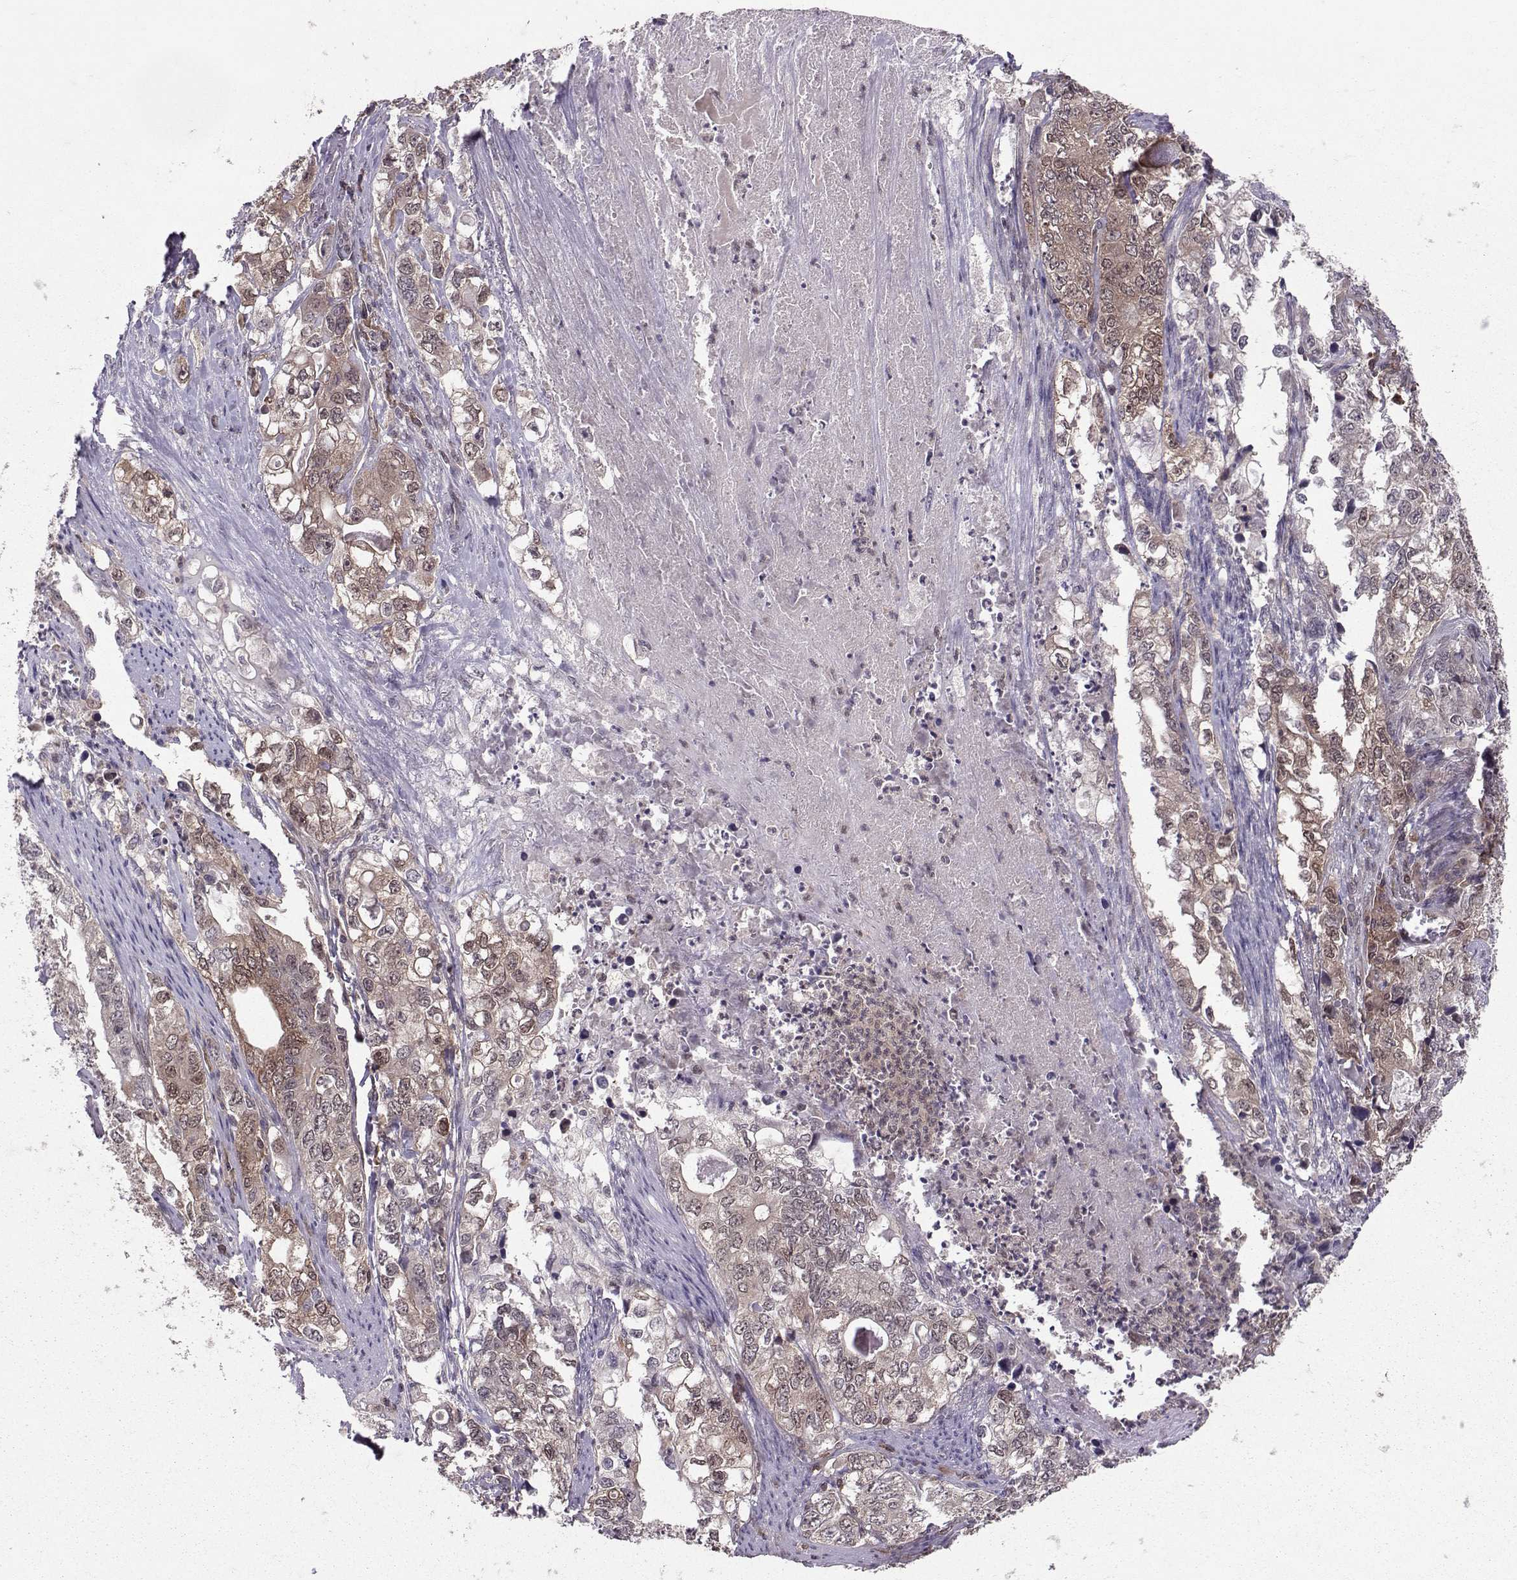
{"staining": {"intensity": "weak", "quantity": "<25%", "location": "cytoplasmic/membranous"}, "tissue": "stomach cancer", "cell_type": "Tumor cells", "image_type": "cancer", "snomed": [{"axis": "morphology", "description": "Adenocarcinoma, NOS"}, {"axis": "topography", "description": "Stomach, lower"}], "caption": "Tumor cells show no significant protein staining in stomach cancer.", "gene": "PPP2R2A", "patient": {"sex": "female", "age": 72}}